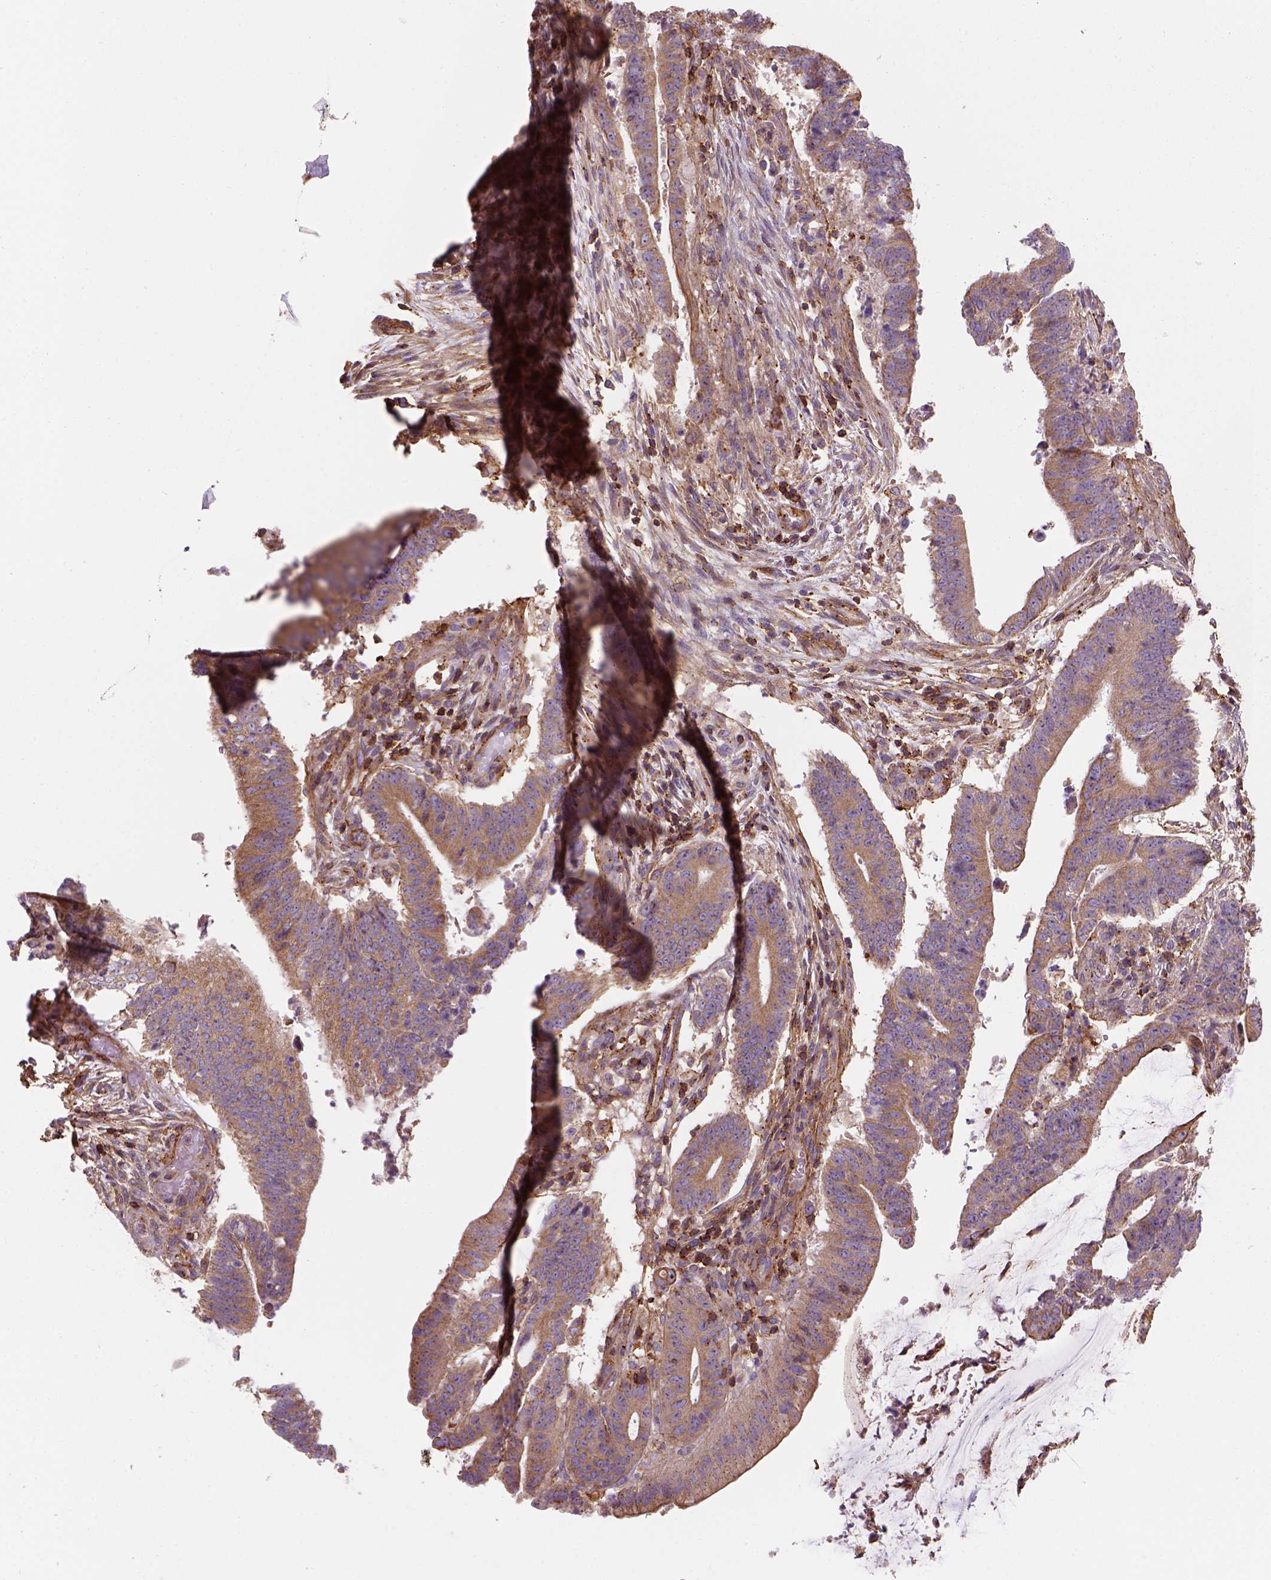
{"staining": {"intensity": "moderate", "quantity": ">75%", "location": "cytoplasmic/membranous"}, "tissue": "colorectal cancer", "cell_type": "Tumor cells", "image_type": "cancer", "snomed": [{"axis": "morphology", "description": "Adenocarcinoma, NOS"}, {"axis": "topography", "description": "Colon"}], "caption": "DAB (3,3'-diaminobenzidine) immunohistochemical staining of colorectal cancer shows moderate cytoplasmic/membranous protein positivity in approximately >75% of tumor cells.", "gene": "GPRC5D", "patient": {"sex": "female", "age": 43}}